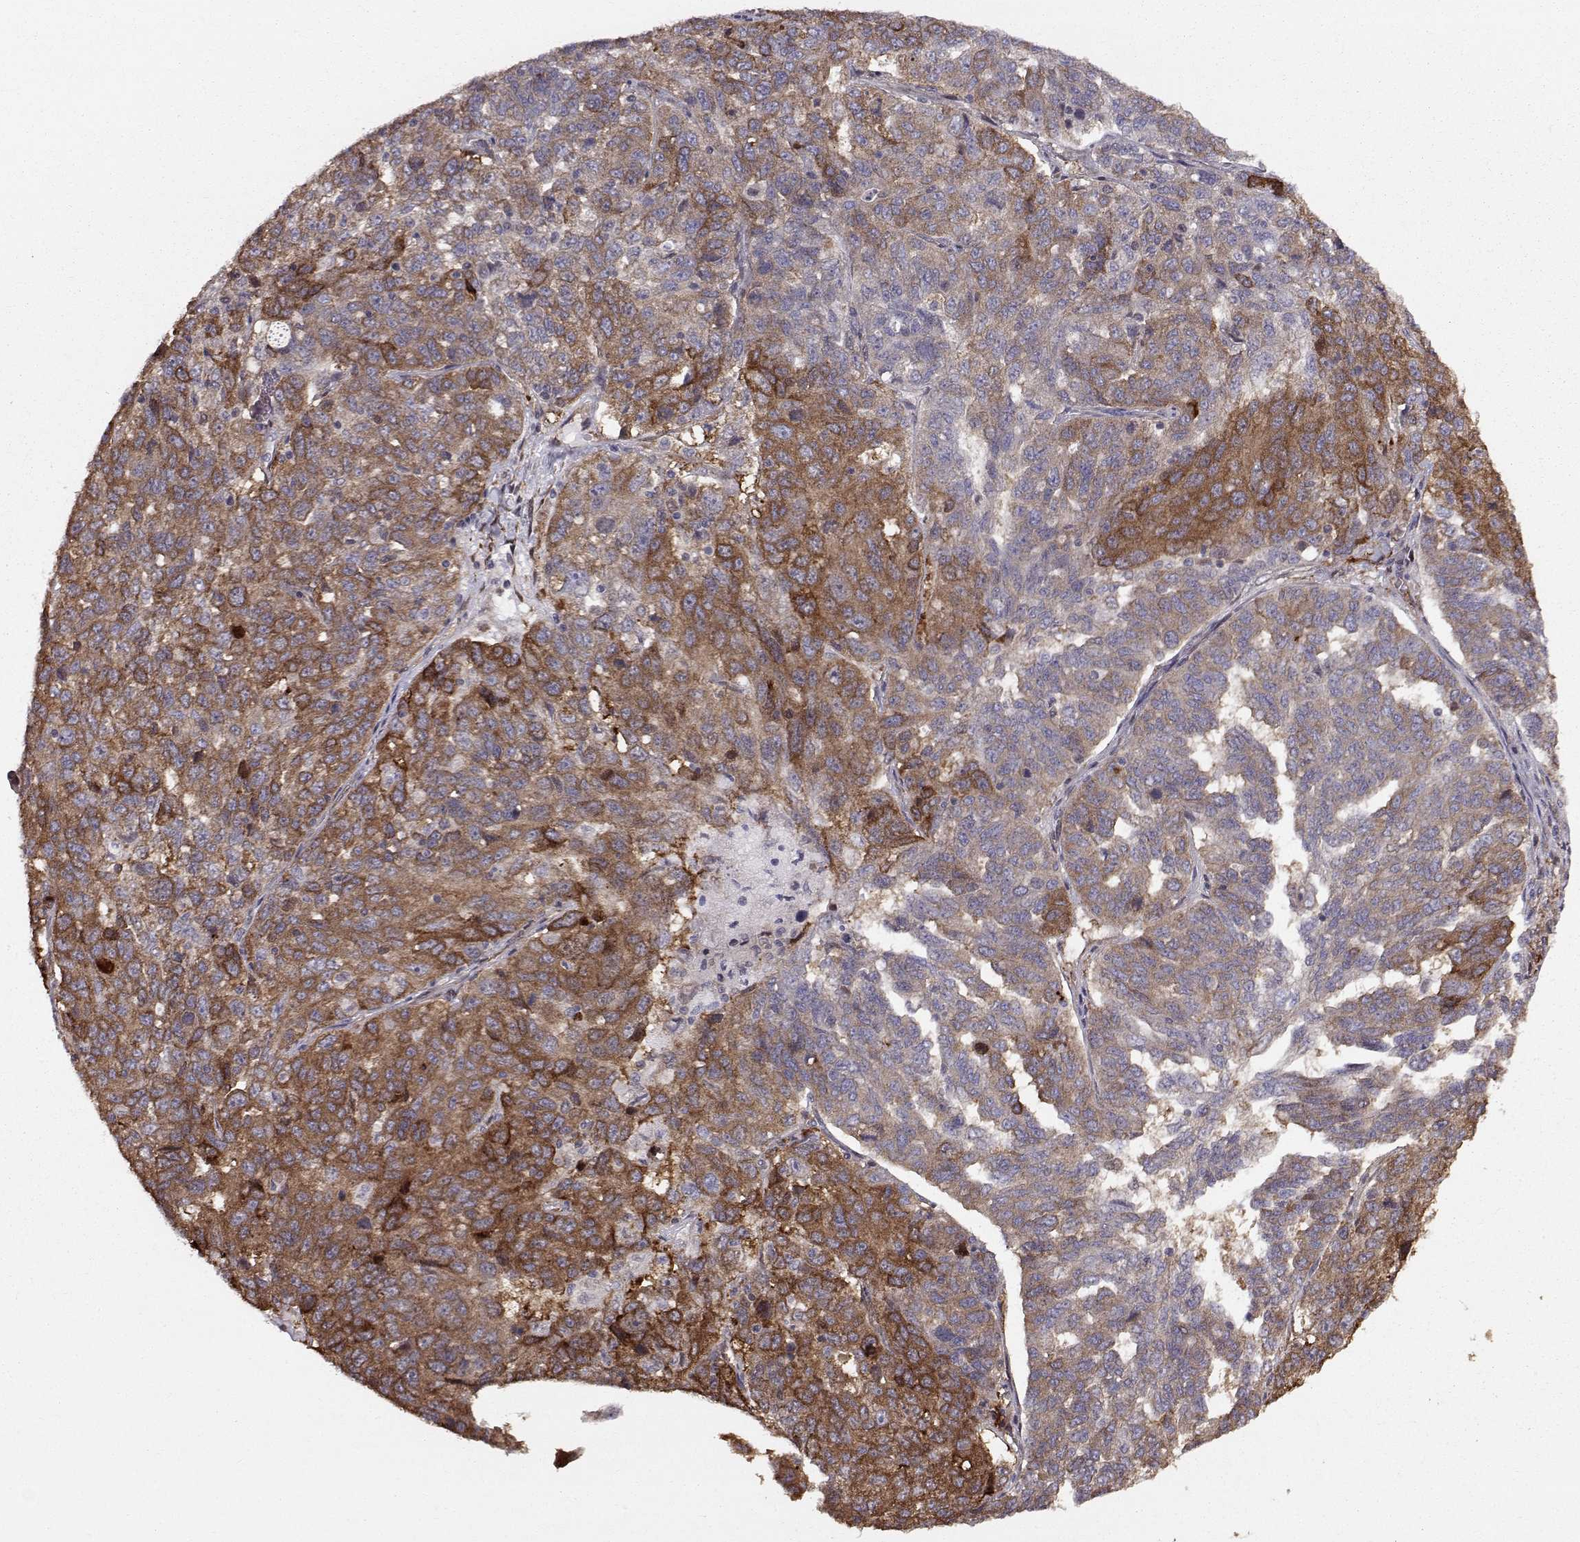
{"staining": {"intensity": "strong", "quantity": "25%-75%", "location": "cytoplasmic/membranous"}, "tissue": "ovarian cancer", "cell_type": "Tumor cells", "image_type": "cancer", "snomed": [{"axis": "morphology", "description": "Cystadenocarcinoma, serous, NOS"}, {"axis": "topography", "description": "Ovary"}], "caption": "Serous cystadenocarcinoma (ovarian) was stained to show a protein in brown. There is high levels of strong cytoplasmic/membranous staining in approximately 25%-75% of tumor cells. (IHC, brightfield microscopy, high magnification).", "gene": "HSP90AB1", "patient": {"sex": "female", "age": 71}}